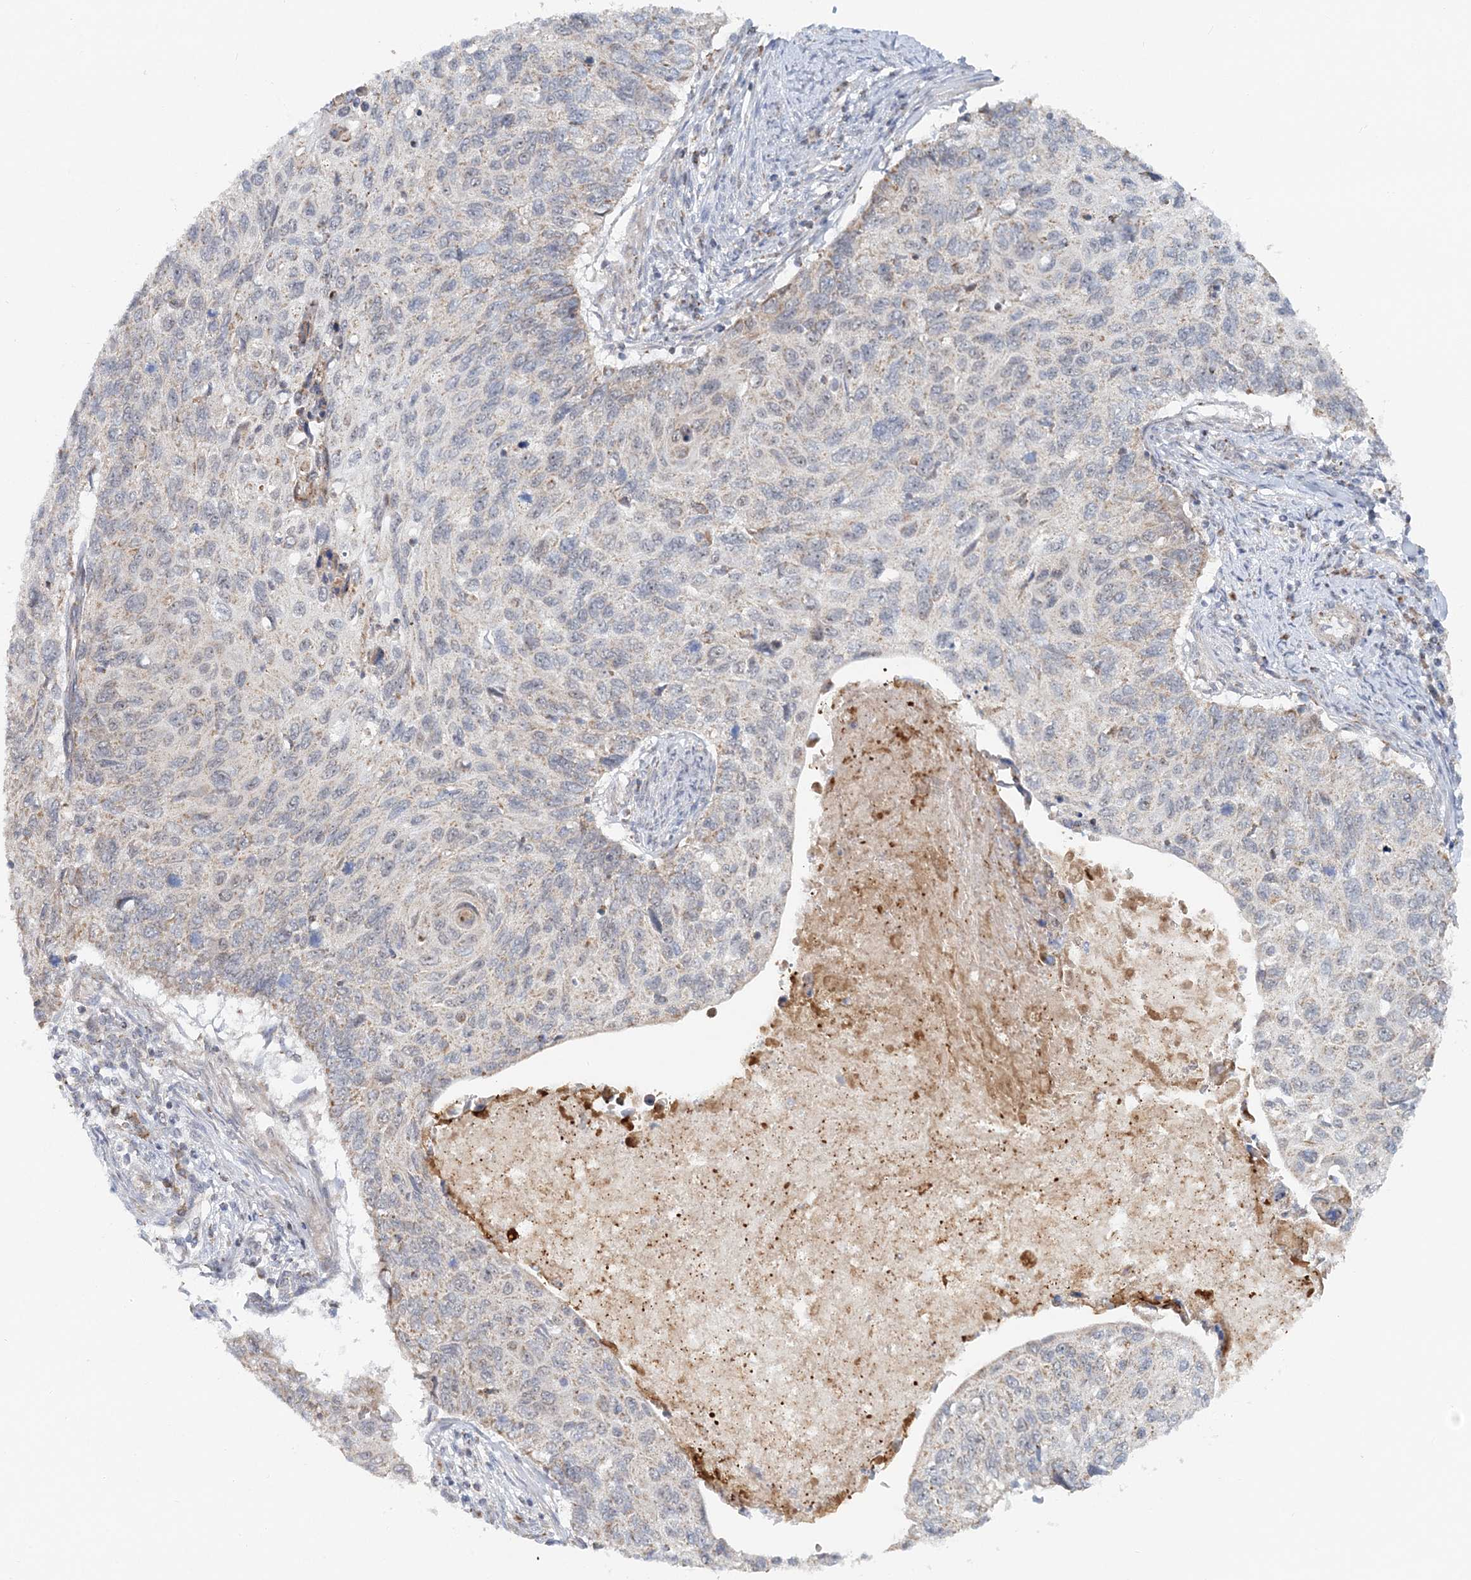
{"staining": {"intensity": "weak", "quantity": "<25%", "location": "cytoplasmic/membranous"}, "tissue": "cervical cancer", "cell_type": "Tumor cells", "image_type": "cancer", "snomed": [{"axis": "morphology", "description": "Squamous cell carcinoma, NOS"}, {"axis": "topography", "description": "Cervix"}], "caption": "High power microscopy micrograph of an immunohistochemistry (IHC) micrograph of cervical squamous cell carcinoma, revealing no significant staining in tumor cells.", "gene": "RNF150", "patient": {"sex": "female", "age": 70}}